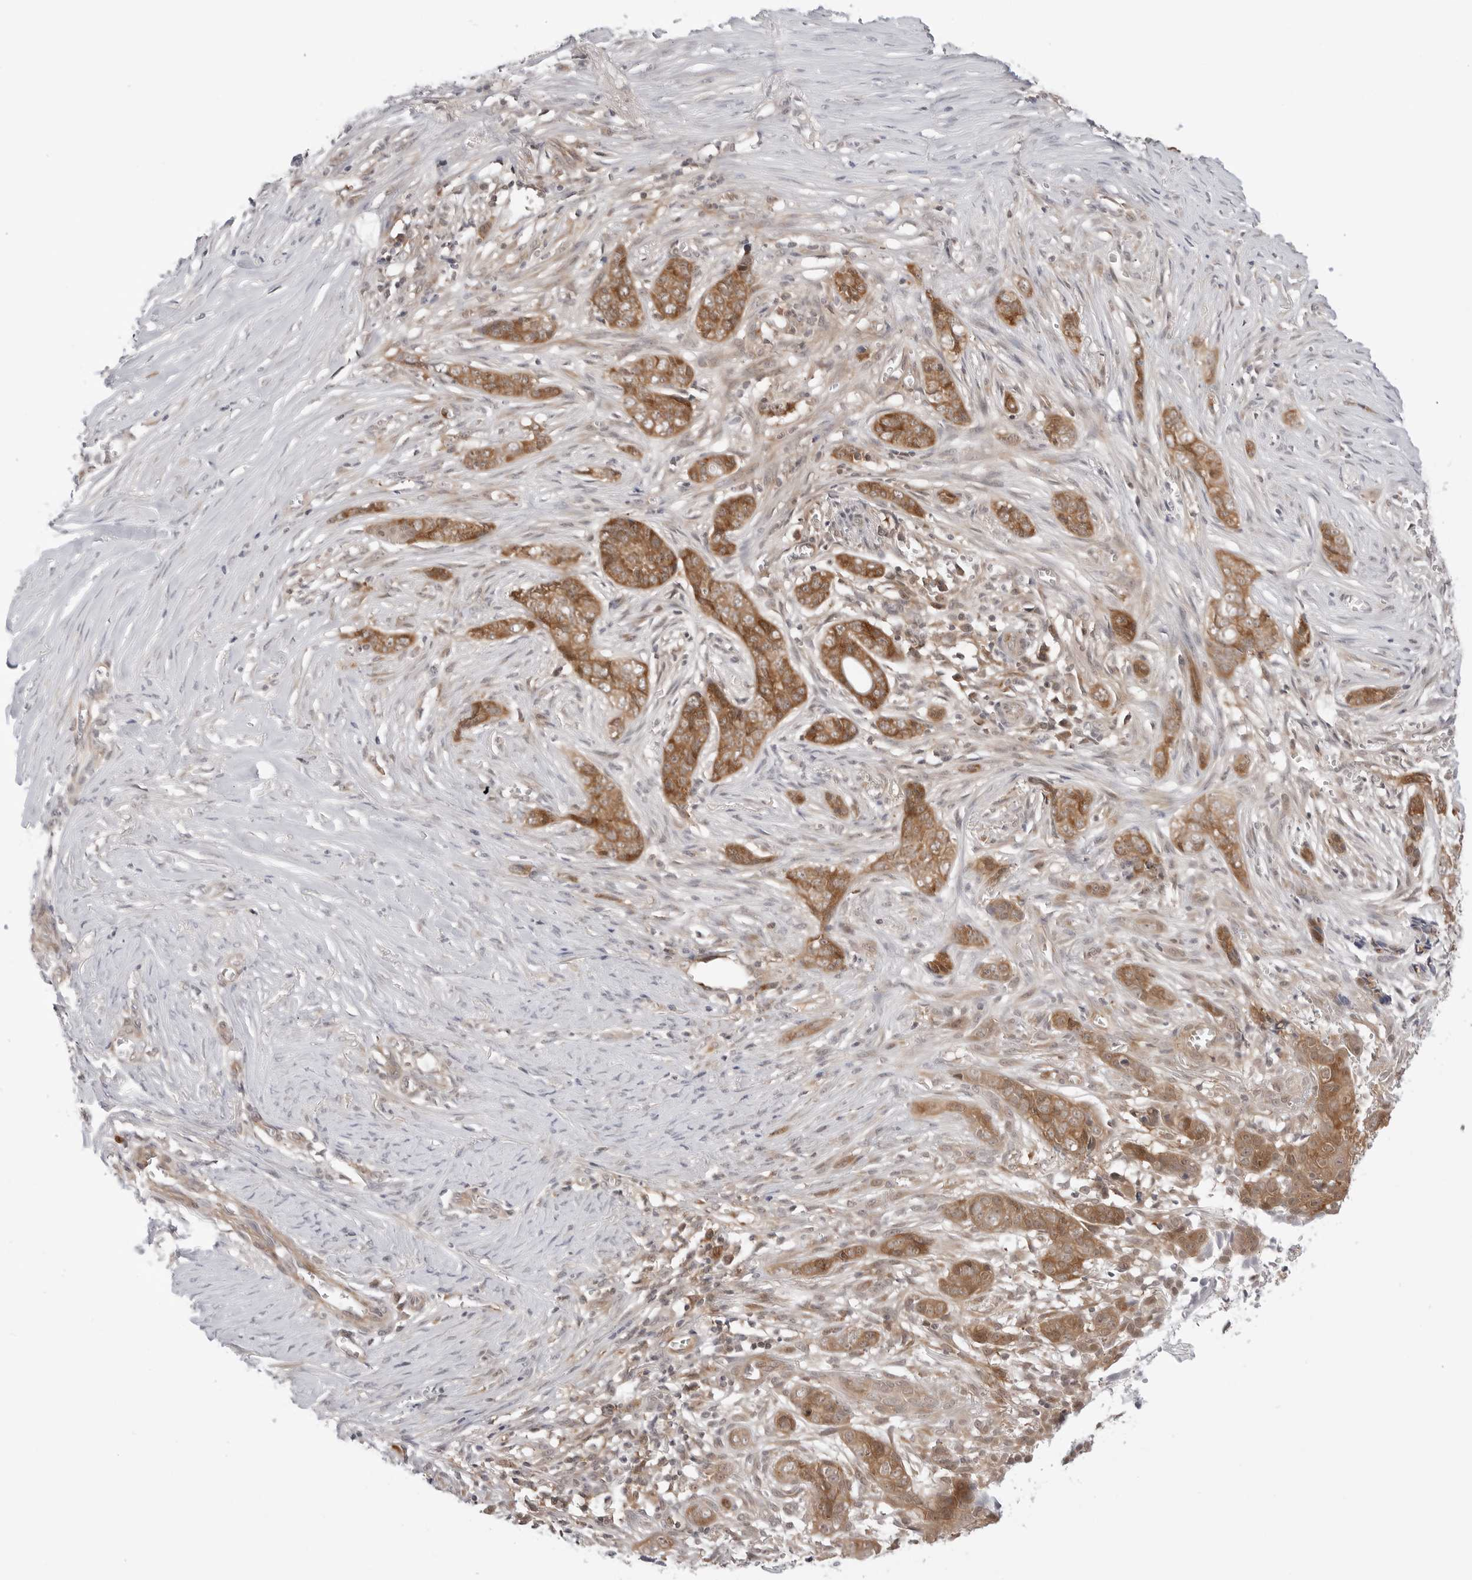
{"staining": {"intensity": "strong", "quantity": ">75%", "location": "cytoplasmic/membranous"}, "tissue": "skin cancer", "cell_type": "Tumor cells", "image_type": "cancer", "snomed": [{"axis": "morphology", "description": "Basal cell carcinoma"}, {"axis": "topography", "description": "Skin"}], "caption": "Immunohistochemistry (IHC) of skin cancer demonstrates high levels of strong cytoplasmic/membranous positivity in about >75% of tumor cells. (Stains: DAB in brown, nuclei in blue, Microscopy: brightfield microscopy at high magnification).", "gene": "NUDC", "patient": {"sex": "female", "age": 64}}